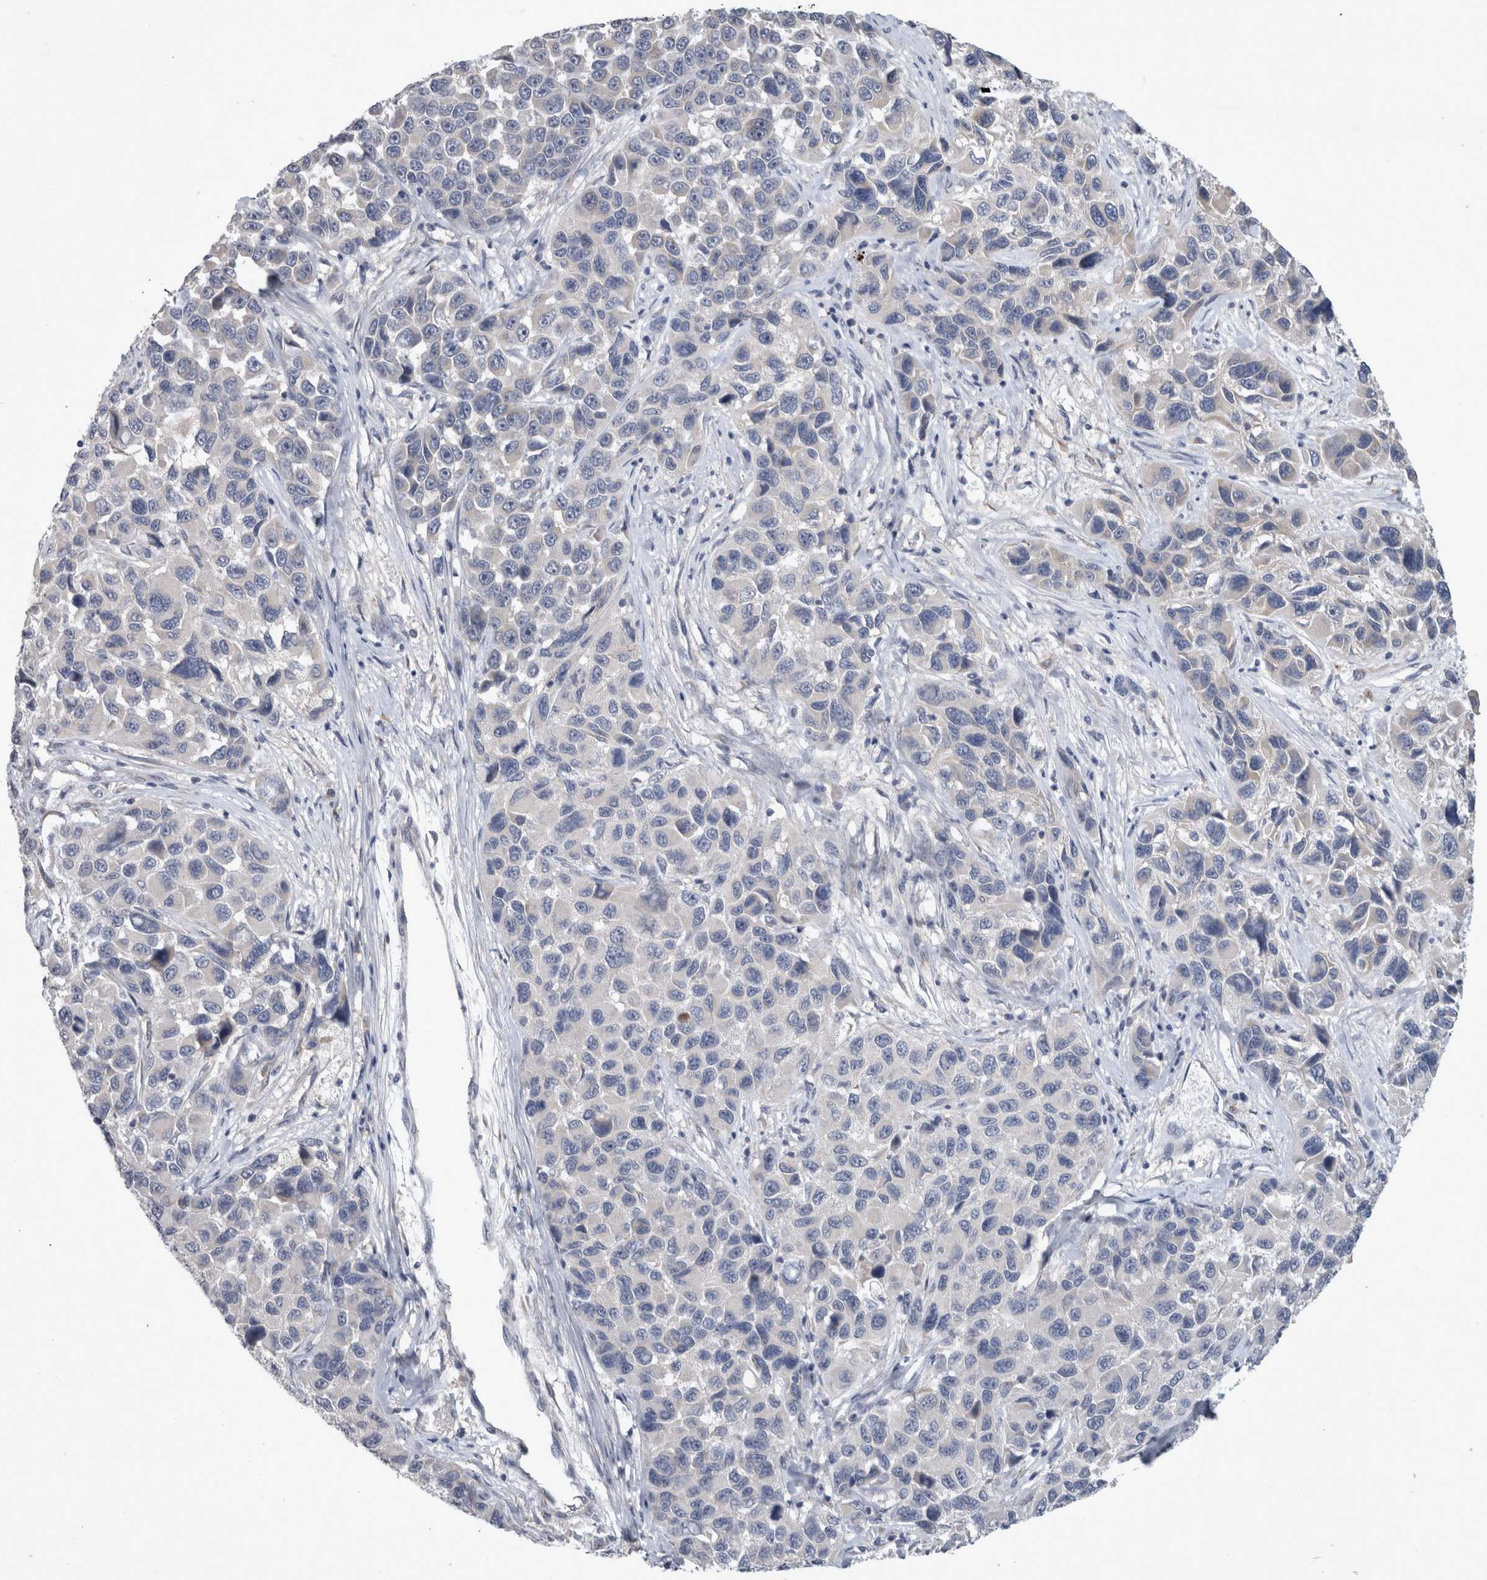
{"staining": {"intensity": "negative", "quantity": "none", "location": "none"}, "tissue": "melanoma", "cell_type": "Tumor cells", "image_type": "cancer", "snomed": [{"axis": "morphology", "description": "Malignant melanoma, NOS"}, {"axis": "topography", "description": "Skin"}], "caption": "High power microscopy image of an immunohistochemistry micrograph of malignant melanoma, revealing no significant positivity in tumor cells.", "gene": "SLC22A11", "patient": {"sex": "male", "age": 53}}